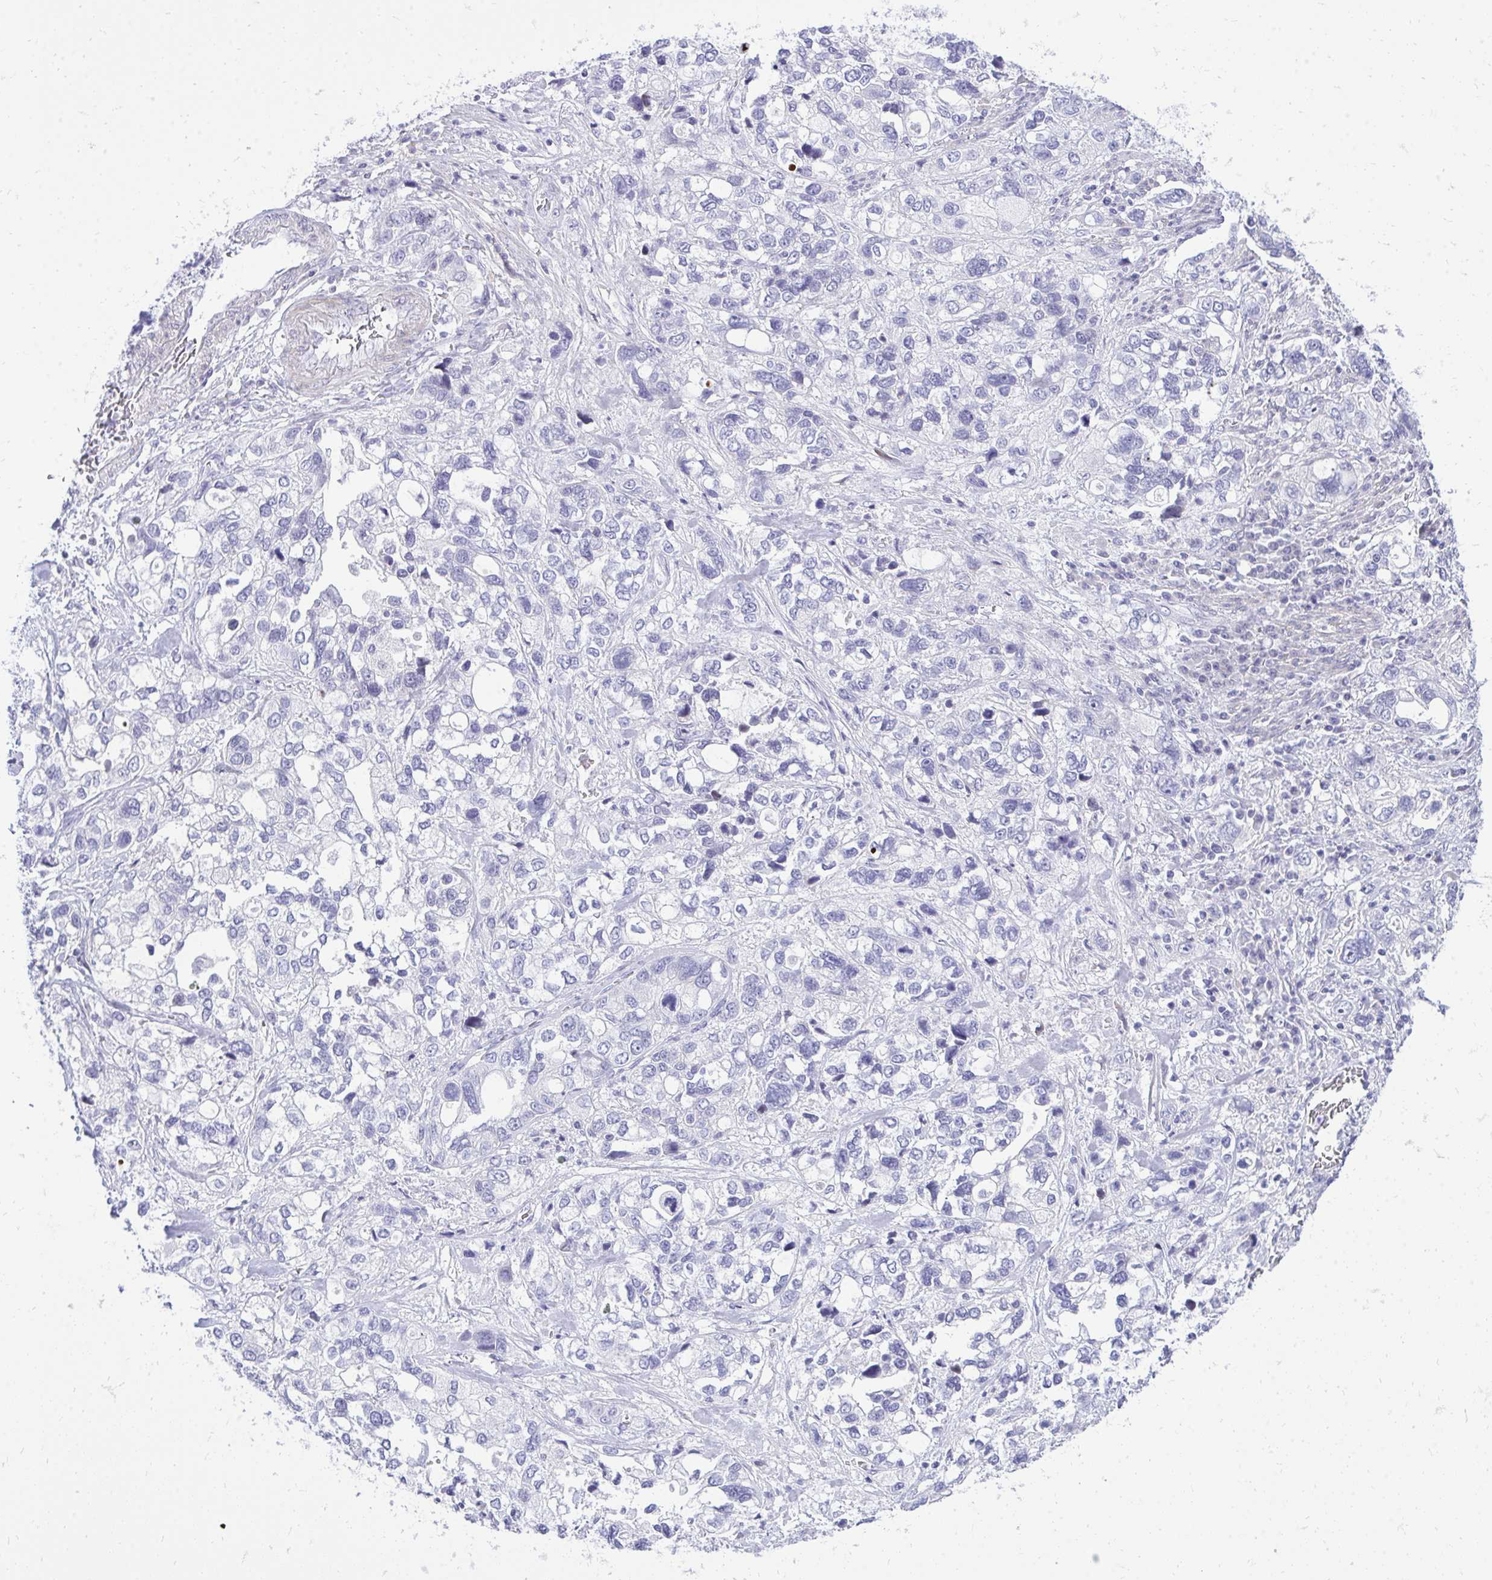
{"staining": {"intensity": "negative", "quantity": "none", "location": "none"}, "tissue": "stomach cancer", "cell_type": "Tumor cells", "image_type": "cancer", "snomed": [{"axis": "morphology", "description": "Adenocarcinoma, NOS"}, {"axis": "topography", "description": "Stomach, upper"}], "caption": "Histopathology image shows no protein staining in tumor cells of stomach adenocarcinoma tissue. (Brightfield microscopy of DAB IHC at high magnification).", "gene": "GABRA1", "patient": {"sex": "female", "age": 81}}